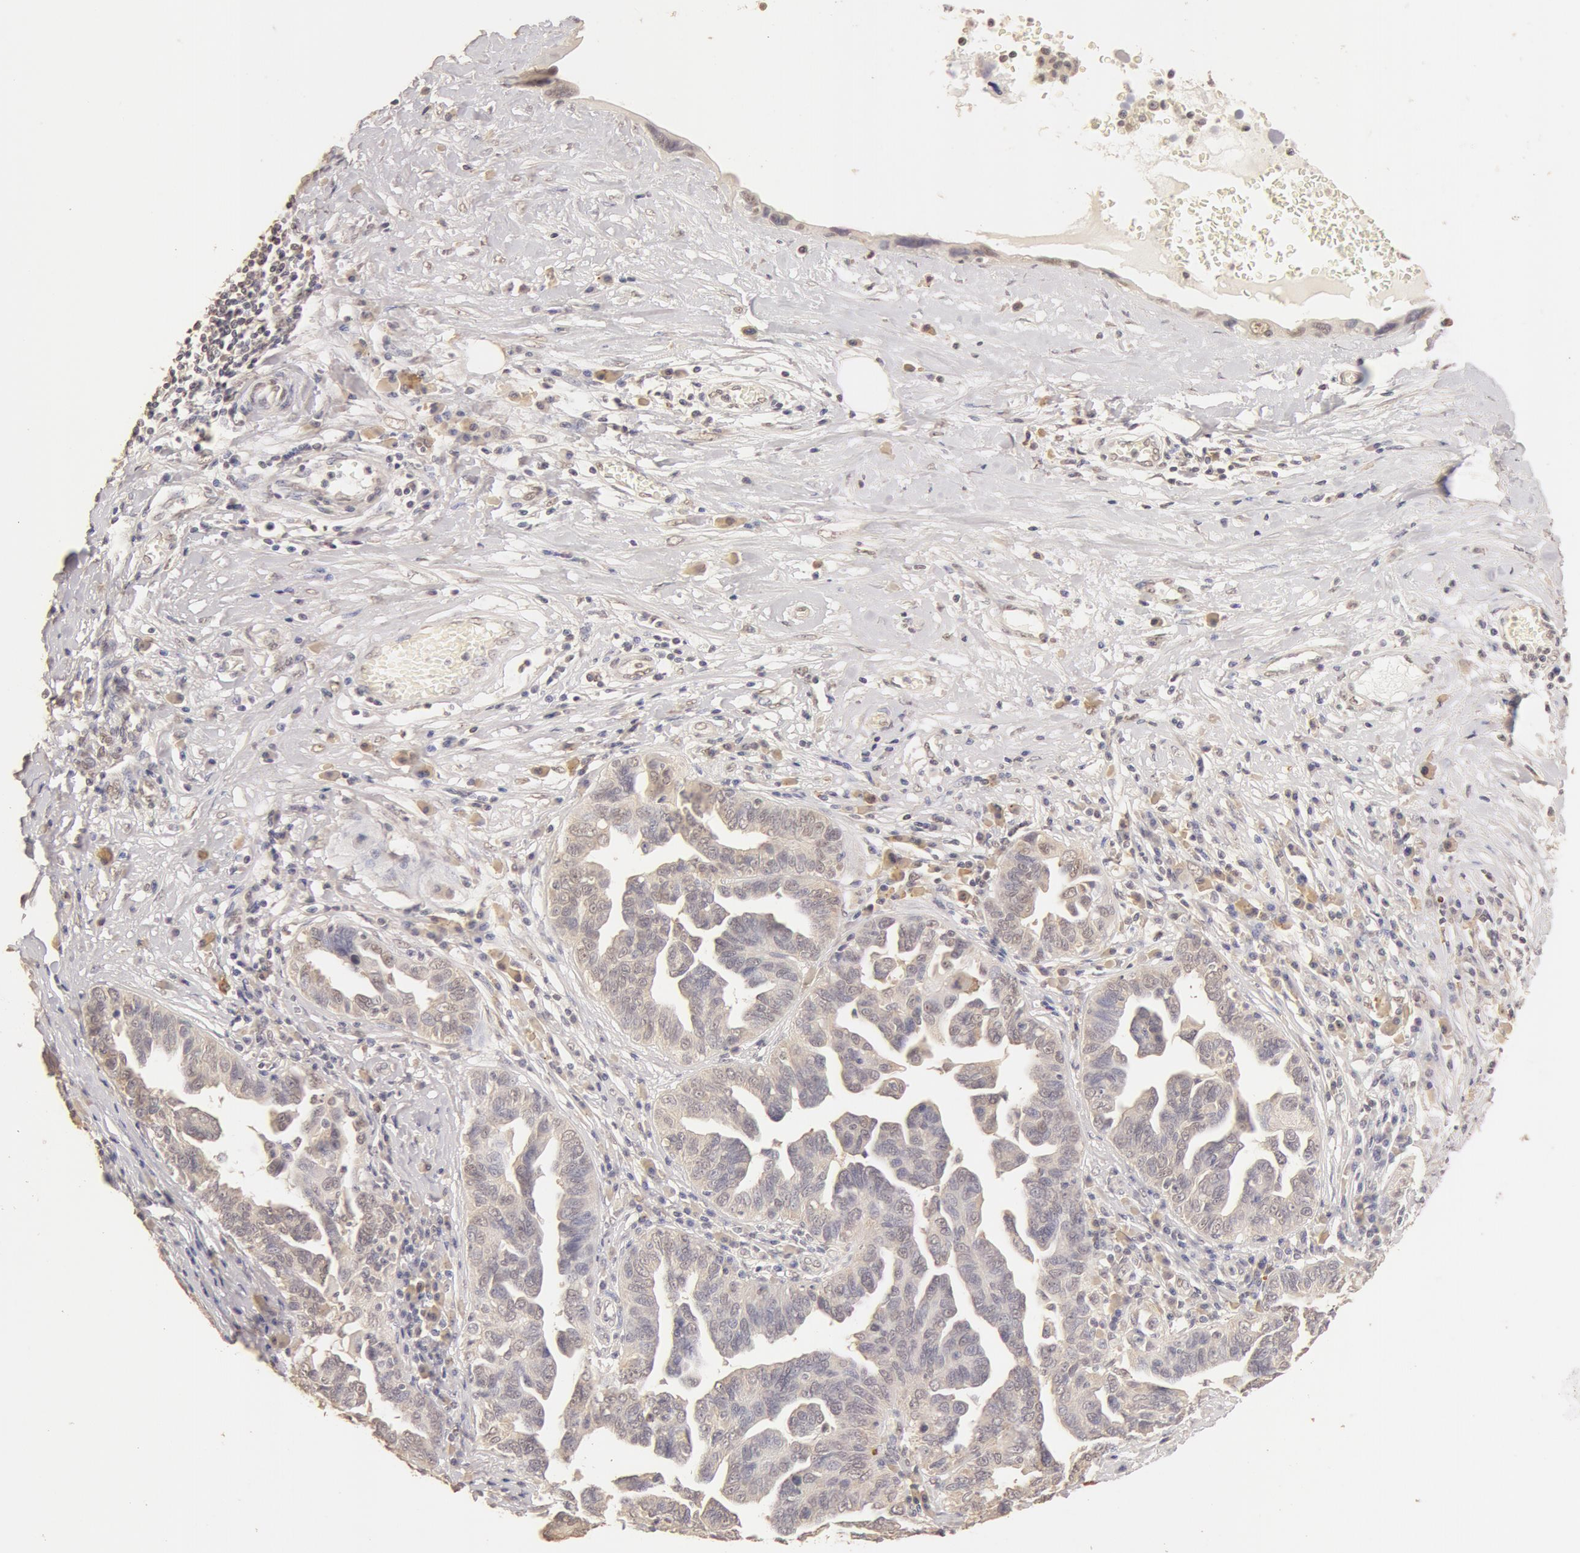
{"staining": {"intensity": "weak", "quantity": ">75%", "location": "cytoplasmic/membranous,nuclear"}, "tissue": "ovarian cancer", "cell_type": "Tumor cells", "image_type": "cancer", "snomed": [{"axis": "morphology", "description": "Cystadenocarcinoma, serous, NOS"}, {"axis": "topography", "description": "Ovary"}], "caption": "IHC micrograph of neoplastic tissue: human ovarian cancer (serous cystadenocarcinoma) stained using immunohistochemistry displays low levels of weak protein expression localized specifically in the cytoplasmic/membranous and nuclear of tumor cells, appearing as a cytoplasmic/membranous and nuclear brown color.", "gene": "SNRNP70", "patient": {"sex": "female", "age": 64}}